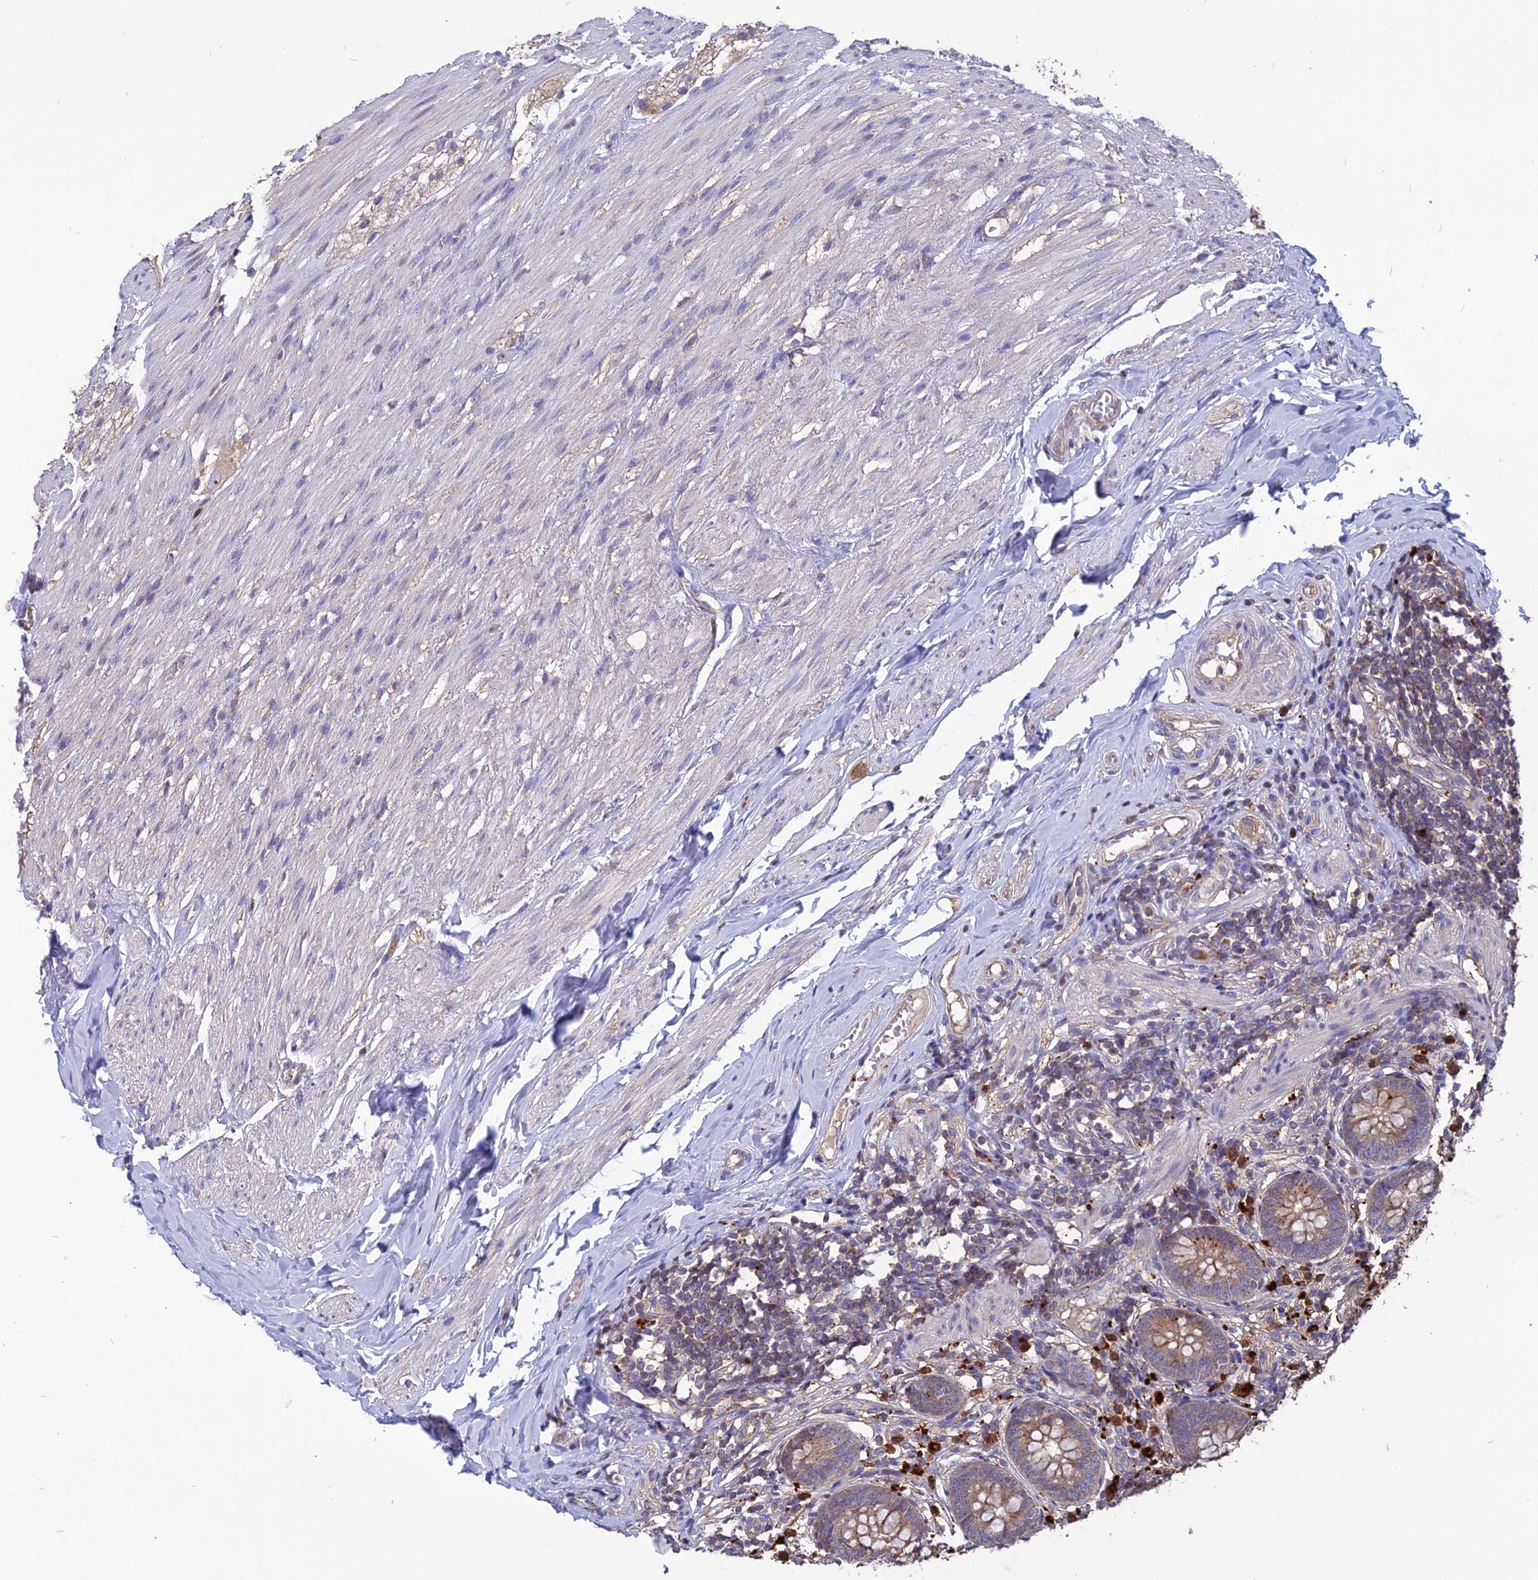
{"staining": {"intensity": "moderate", "quantity": ">75%", "location": "cytoplasmic/membranous"}, "tissue": "appendix", "cell_type": "Glandular cells", "image_type": "normal", "snomed": [{"axis": "morphology", "description": "Normal tissue, NOS"}, {"axis": "topography", "description": "Appendix"}], "caption": "Protein positivity by immunohistochemistry (IHC) shows moderate cytoplasmic/membranous expression in about >75% of glandular cells in unremarkable appendix.", "gene": "CARMIL2", "patient": {"sex": "female", "age": 62}}